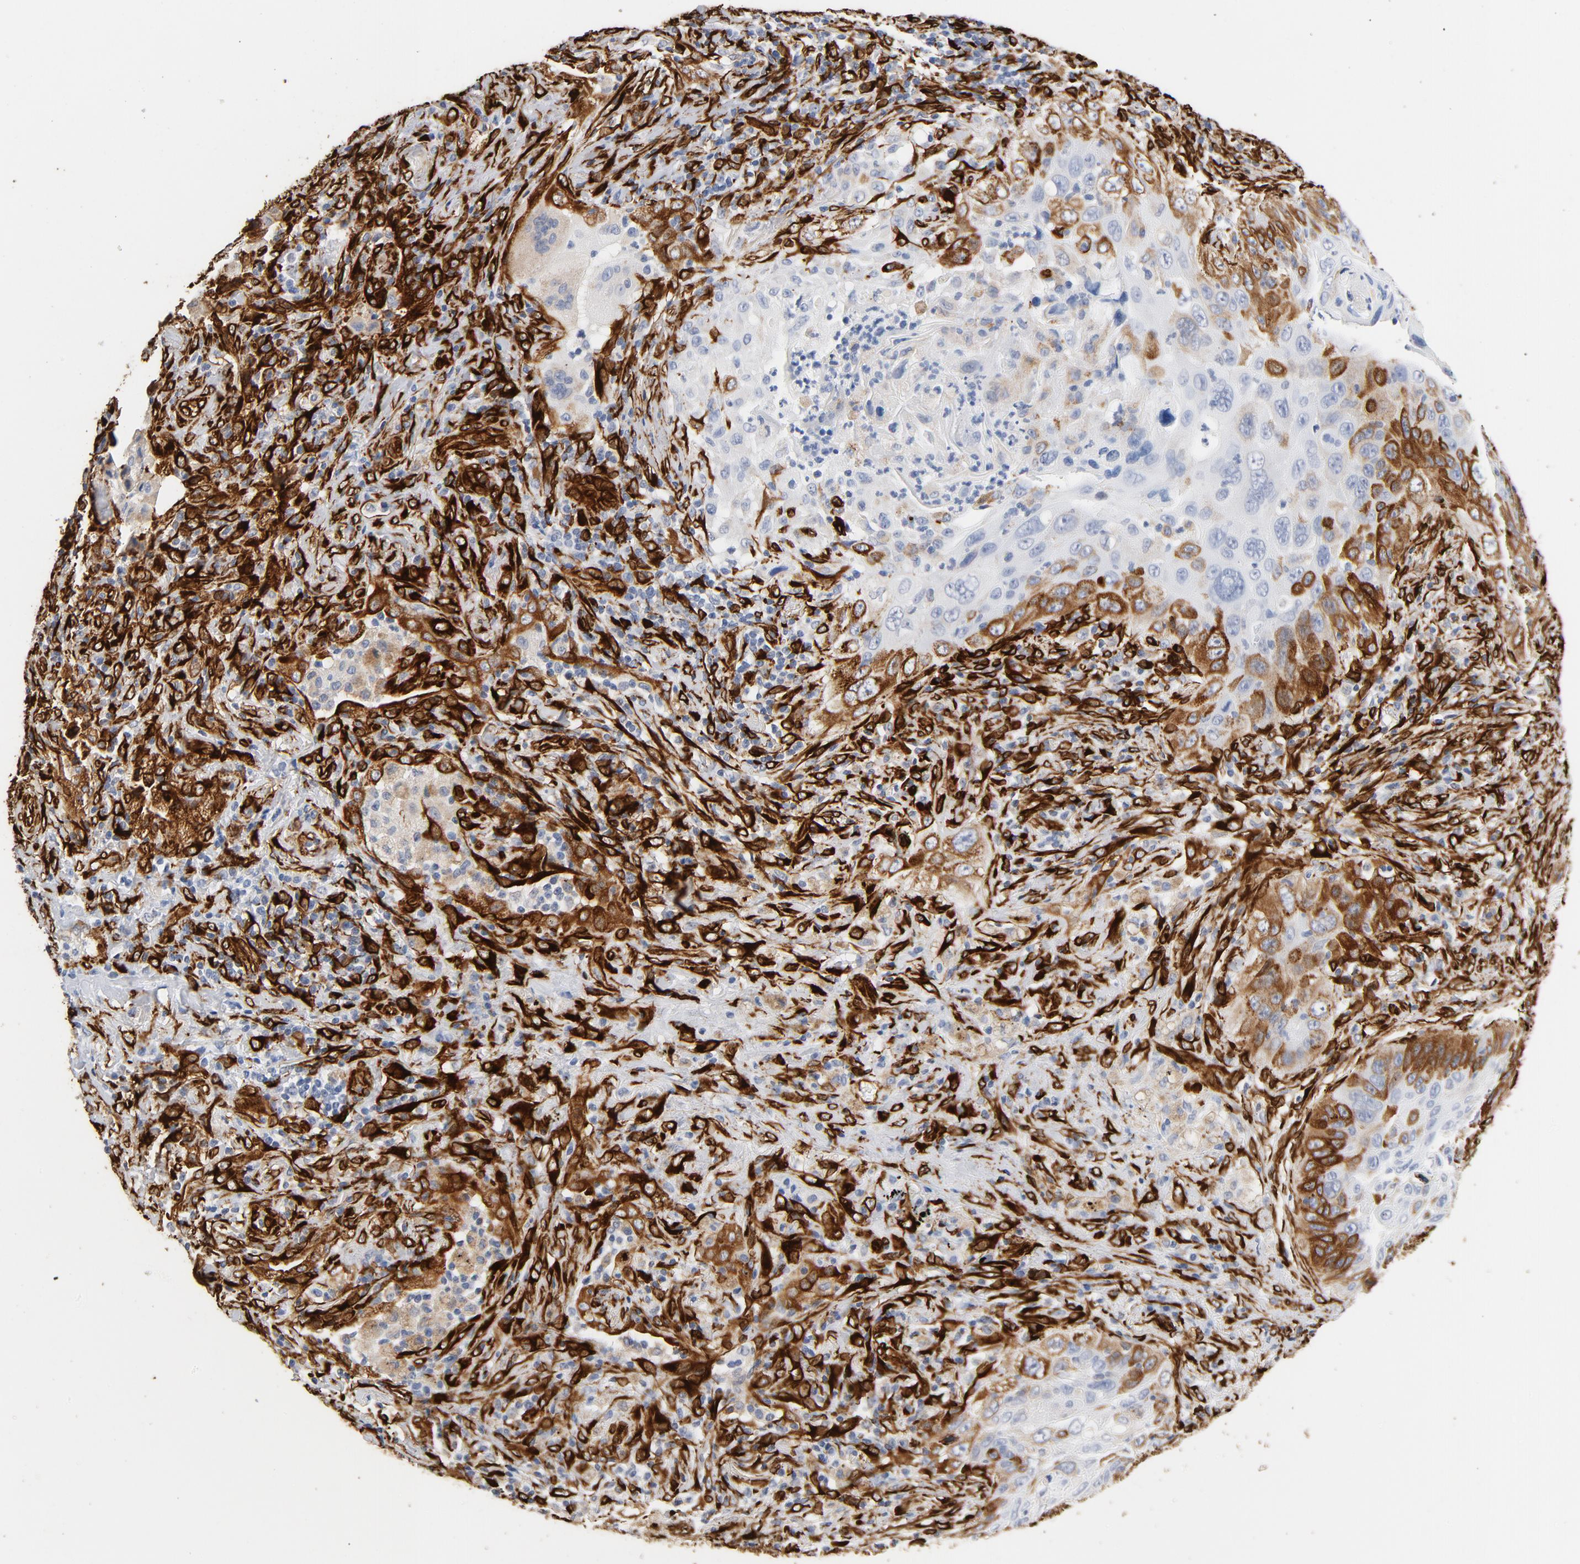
{"staining": {"intensity": "moderate", "quantity": "25%-75%", "location": "cytoplasmic/membranous"}, "tissue": "lung cancer", "cell_type": "Tumor cells", "image_type": "cancer", "snomed": [{"axis": "morphology", "description": "Squamous cell carcinoma, NOS"}, {"axis": "topography", "description": "Lung"}], "caption": "Brown immunohistochemical staining in squamous cell carcinoma (lung) reveals moderate cytoplasmic/membranous positivity in about 25%-75% of tumor cells.", "gene": "SERPINH1", "patient": {"sex": "female", "age": 67}}